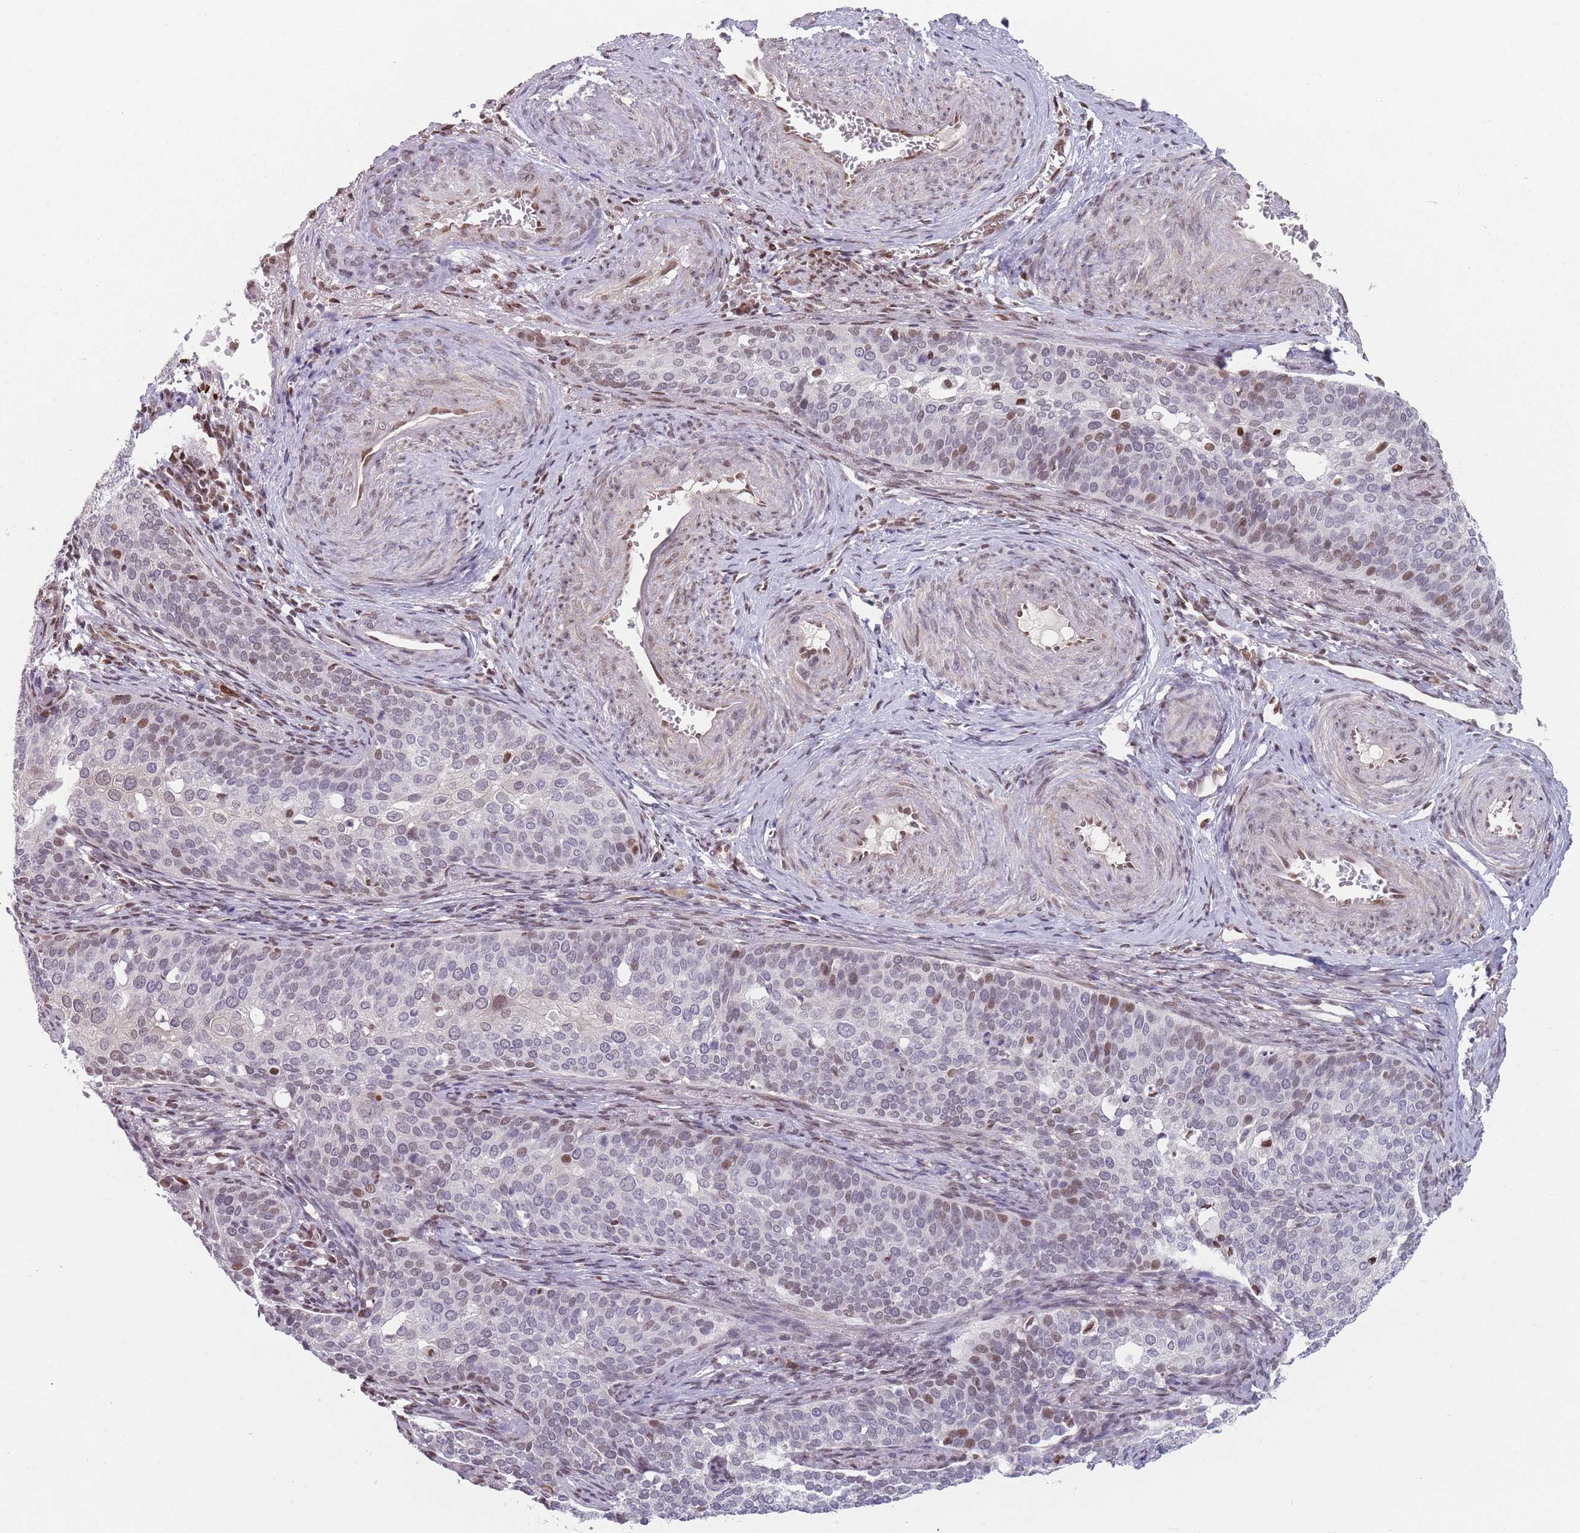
{"staining": {"intensity": "moderate", "quantity": "25%-75%", "location": "nuclear"}, "tissue": "cervical cancer", "cell_type": "Tumor cells", "image_type": "cancer", "snomed": [{"axis": "morphology", "description": "Squamous cell carcinoma, NOS"}, {"axis": "topography", "description": "Cervix"}], "caption": "Cervical cancer (squamous cell carcinoma) stained with a protein marker shows moderate staining in tumor cells.", "gene": "SH3BGRL2", "patient": {"sex": "female", "age": 44}}